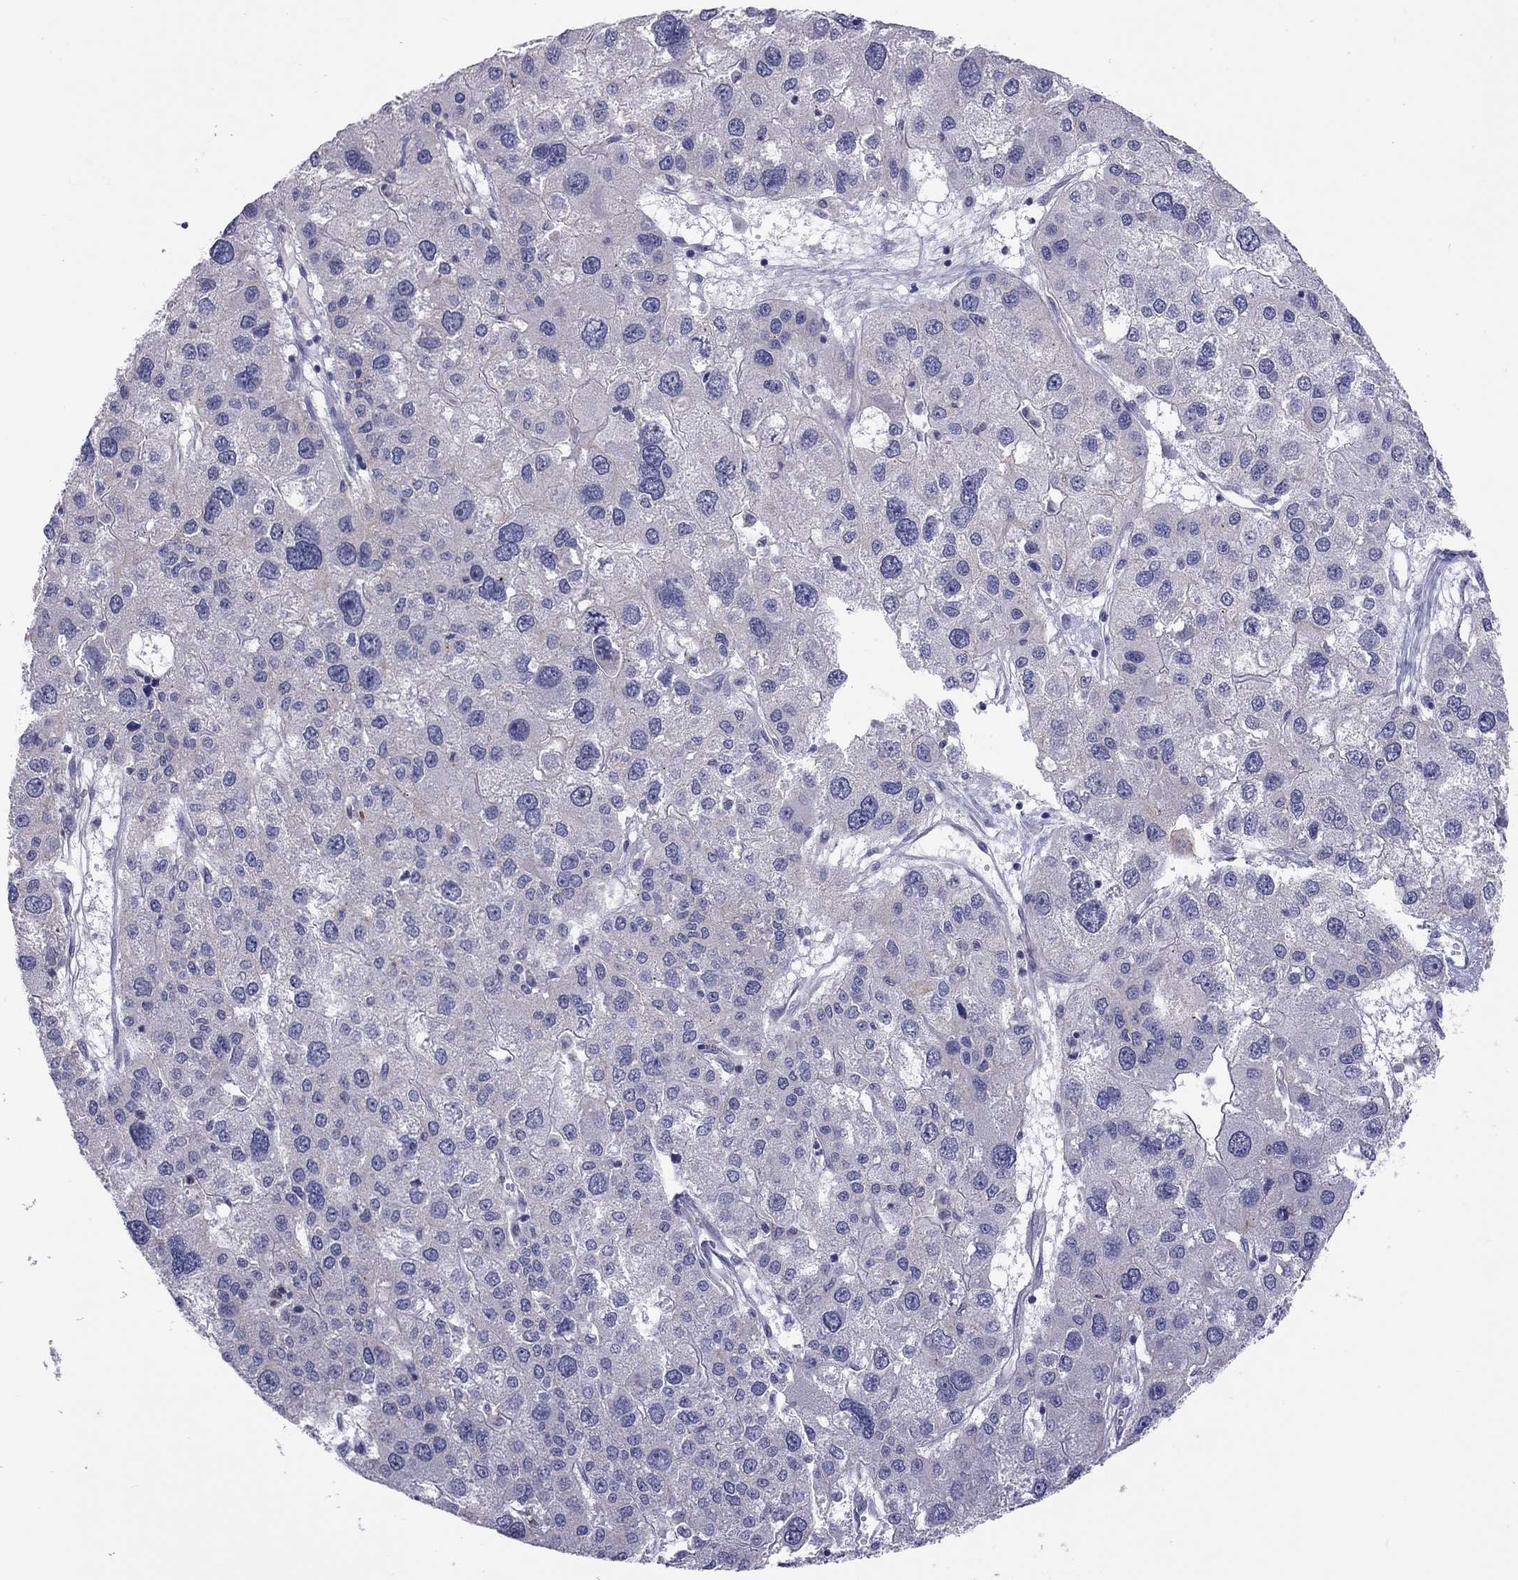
{"staining": {"intensity": "negative", "quantity": "none", "location": "none"}, "tissue": "liver cancer", "cell_type": "Tumor cells", "image_type": "cancer", "snomed": [{"axis": "morphology", "description": "Carcinoma, Hepatocellular, NOS"}, {"axis": "topography", "description": "Liver"}], "caption": "High magnification brightfield microscopy of liver hepatocellular carcinoma stained with DAB (3,3'-diaminobenzidine) (brown) and counterstained with hematoxylin (blue): tumor cells show no significant expression. Brightfield microscopy of immunohistochemistry (IHC) stained with DAB (brown) and hematoxylin (blue), captured at high magnification.", "gene": "FRMD1", "patient": {"sex": "male", "age": 73}}